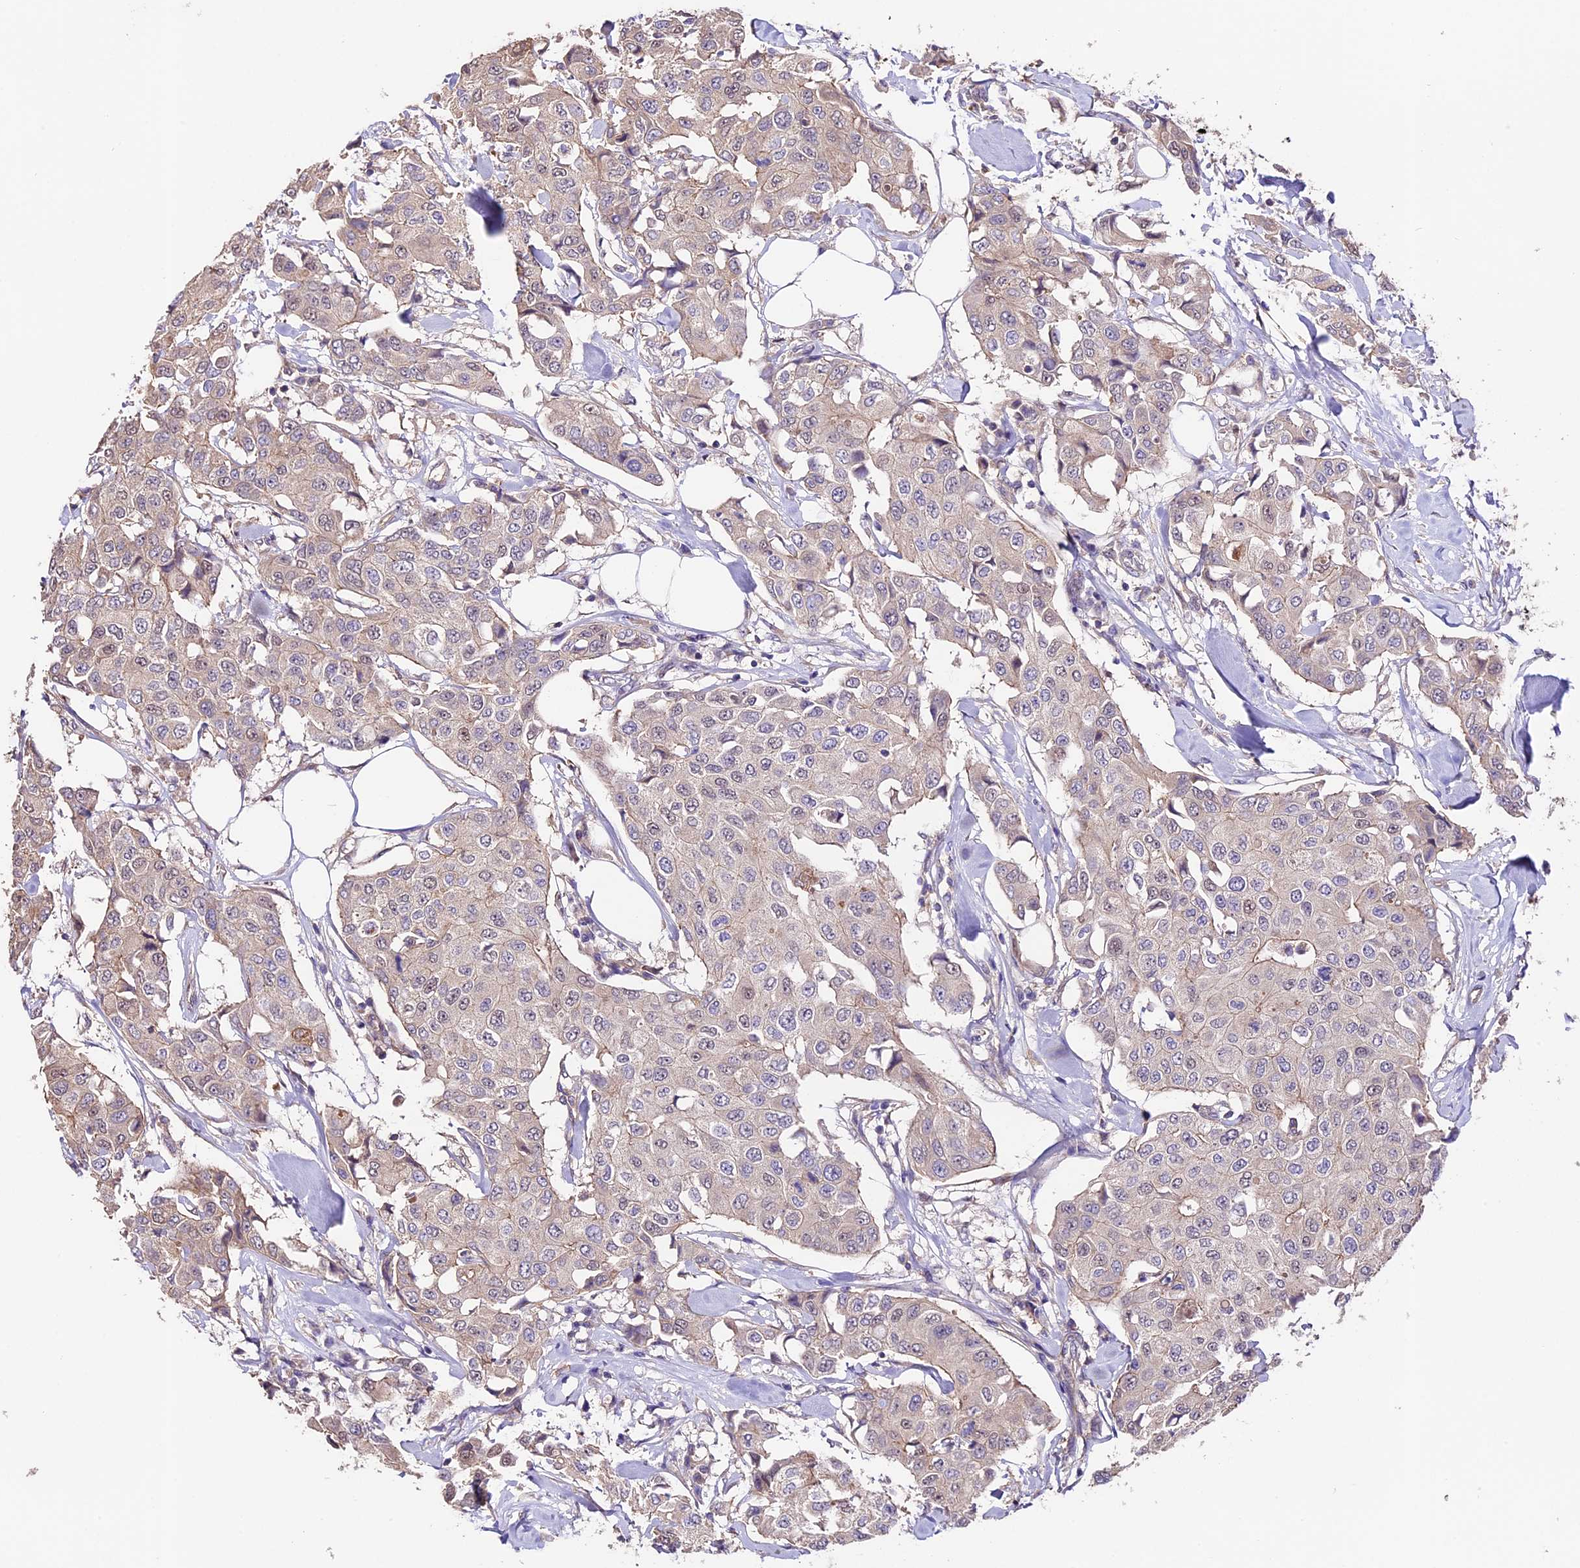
{"staining": {"intensity": "weak", "quantity": "<25%", "location": "cytoplasmic/membranous"}, "tissue": "breast cancer", "cell_type": "Tumor cells", "image_type": "cancer", "snomed": [{"axis": "morphology", "description": "Duct carcinoma"}, {"axis": "topography", "description": "Breast"}], "caption": "An image of breast cancer (intraductal carcinoma) stained for a protein demonstrates no brown staining in tumor cells.", "gene": "CES3", "patient": {"sex": "female", "age": 80}}